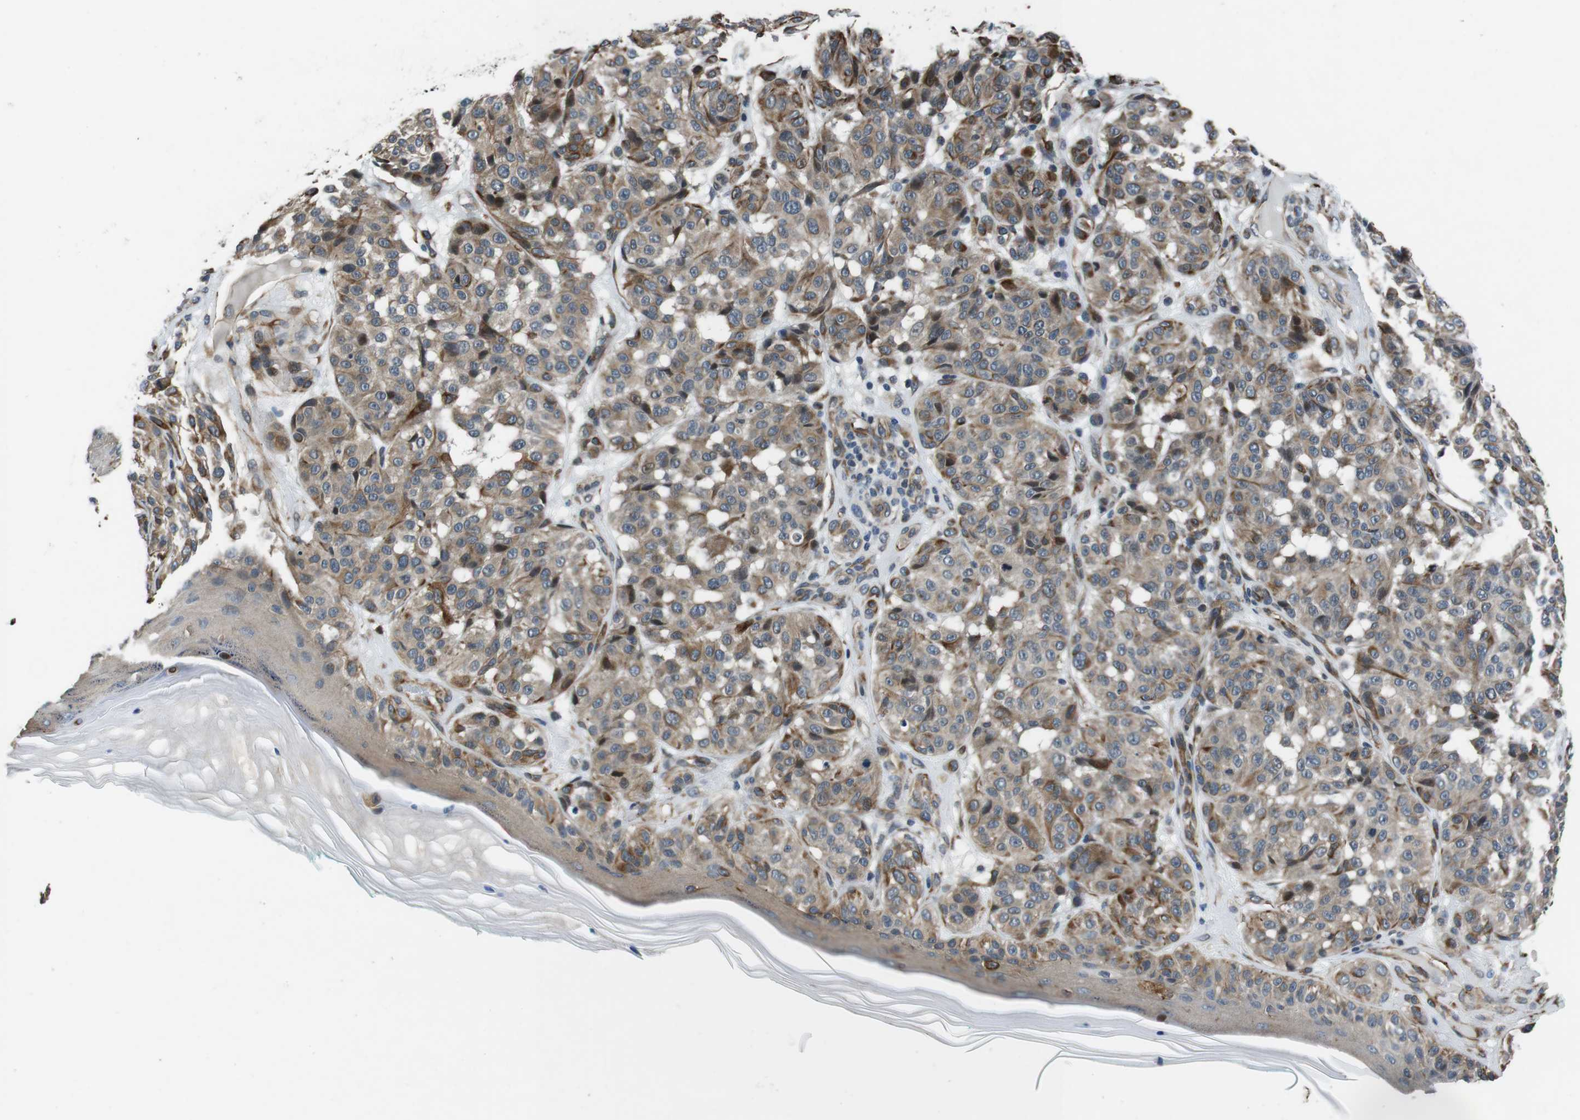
{"staining": {"intensity": "weak", "quantity": ">75%", "location": "cytoplasmic/membranous"}, "tissue": "melanoma", "cell_type": "Tumor cells", "image_type": "cancer", "snomed": [{"axis": "morphology", "description": "Malignant melanoma, NOS"}, {"axis": "topography", "description": "Skin"}], "caption": "Brown immunohistochemical staining in human malignant melanoma shows weak cytoplasmic/membranous expression in approximately >75% of tumor cells.", "gene": "LRRC49", "patient": {"sex": "female", "age": 46}}